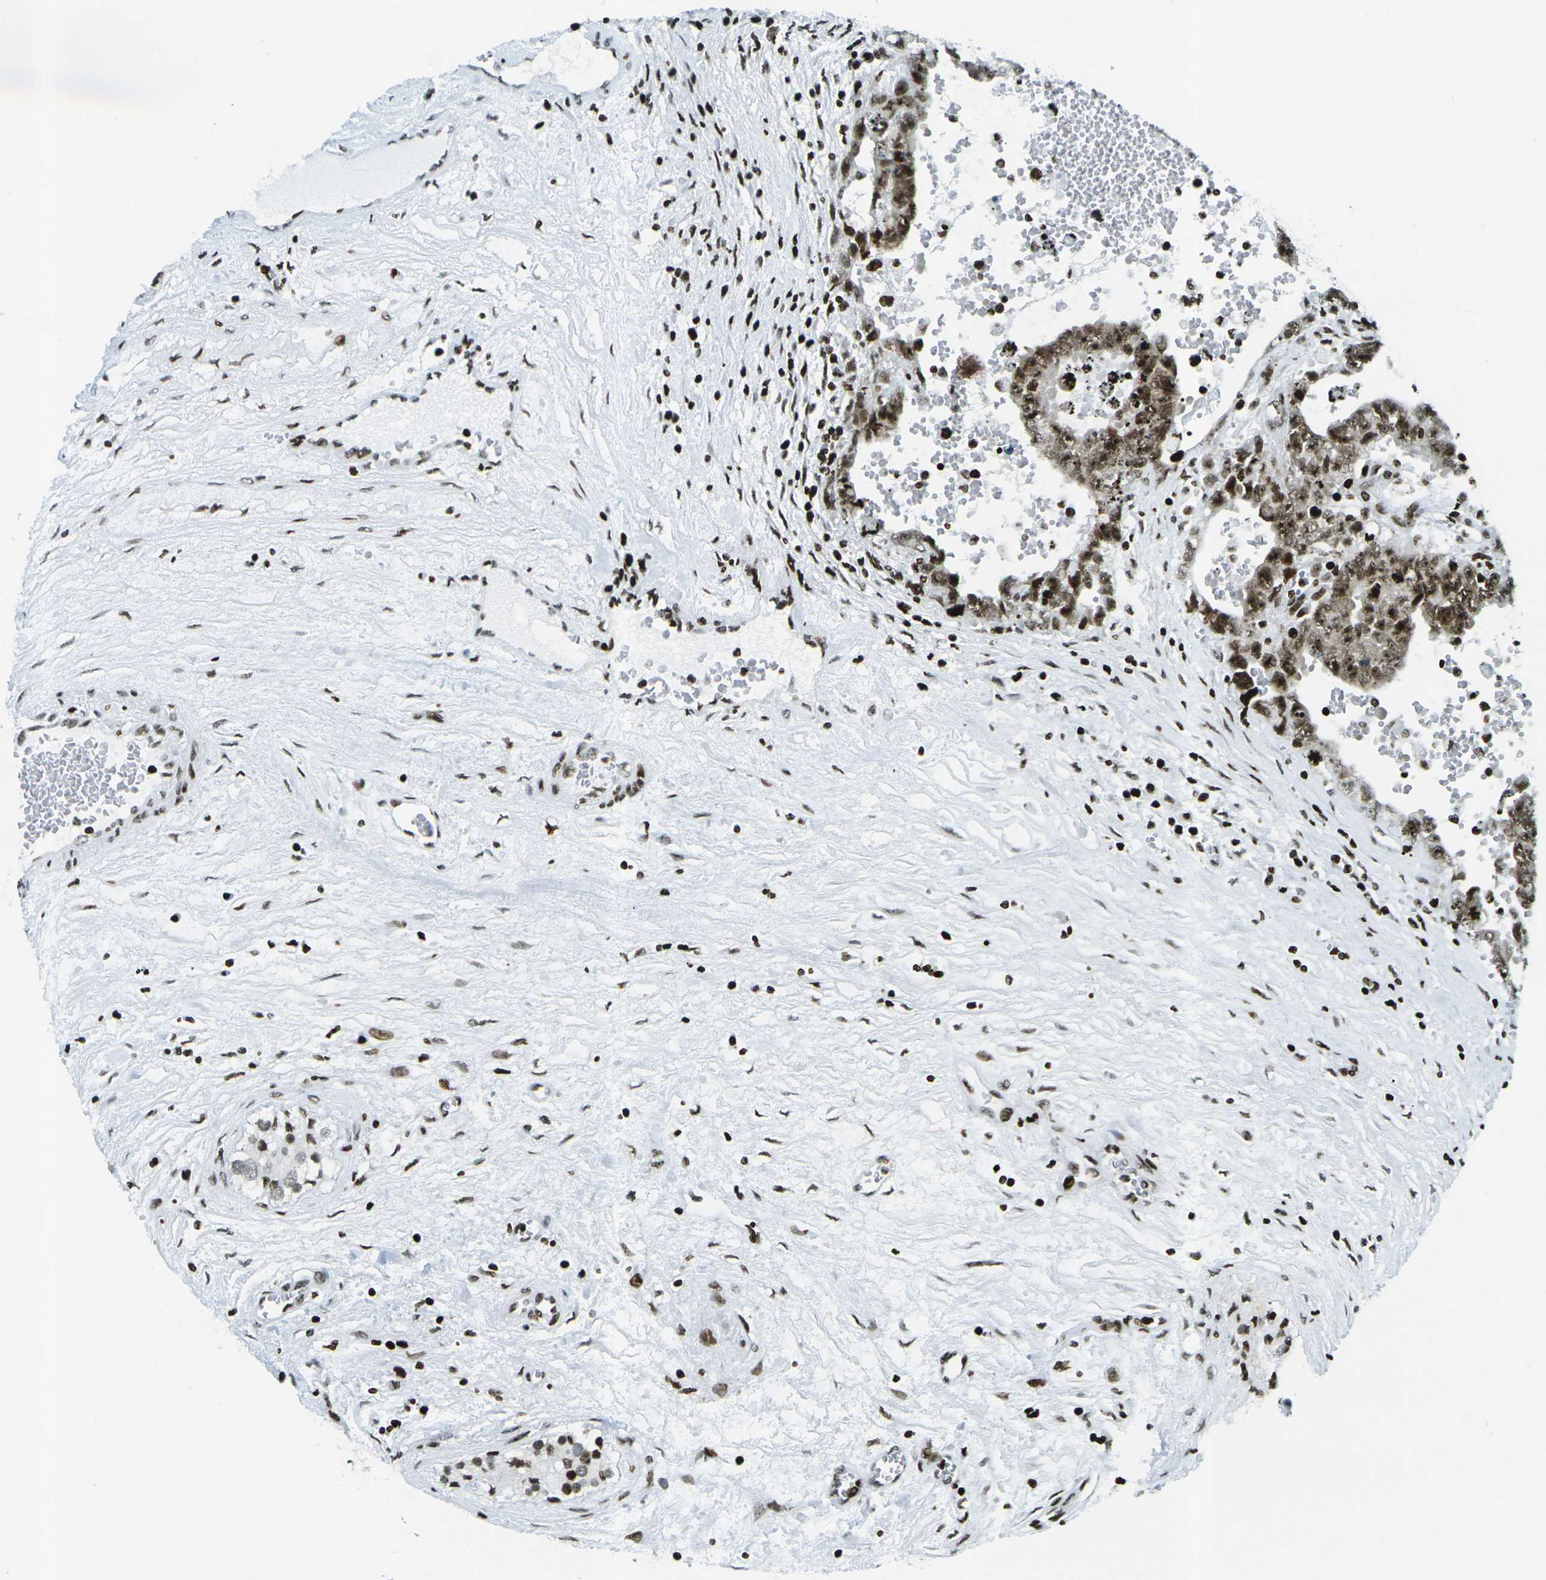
{"staining": {"intensity": "moderate", "quantity": ">75%", "location": "nuclear"}, "tissue": "testis cancer", "cell_type": "Tumor cells", "image_type": "cancer", "snomed": [{"axis": "morphology", "description": "Carcinoma, Embryonal, NOS"}, {"axis": "topography", "description": "Testis"}], "caption": "Tumor cells reveal medium levels of moderate nuclear staining in about >75% of cells in testis cancer (embryonal carcinoma).", "gene": "H3-3A", "patient": {"sex": "male", "age": 28}}